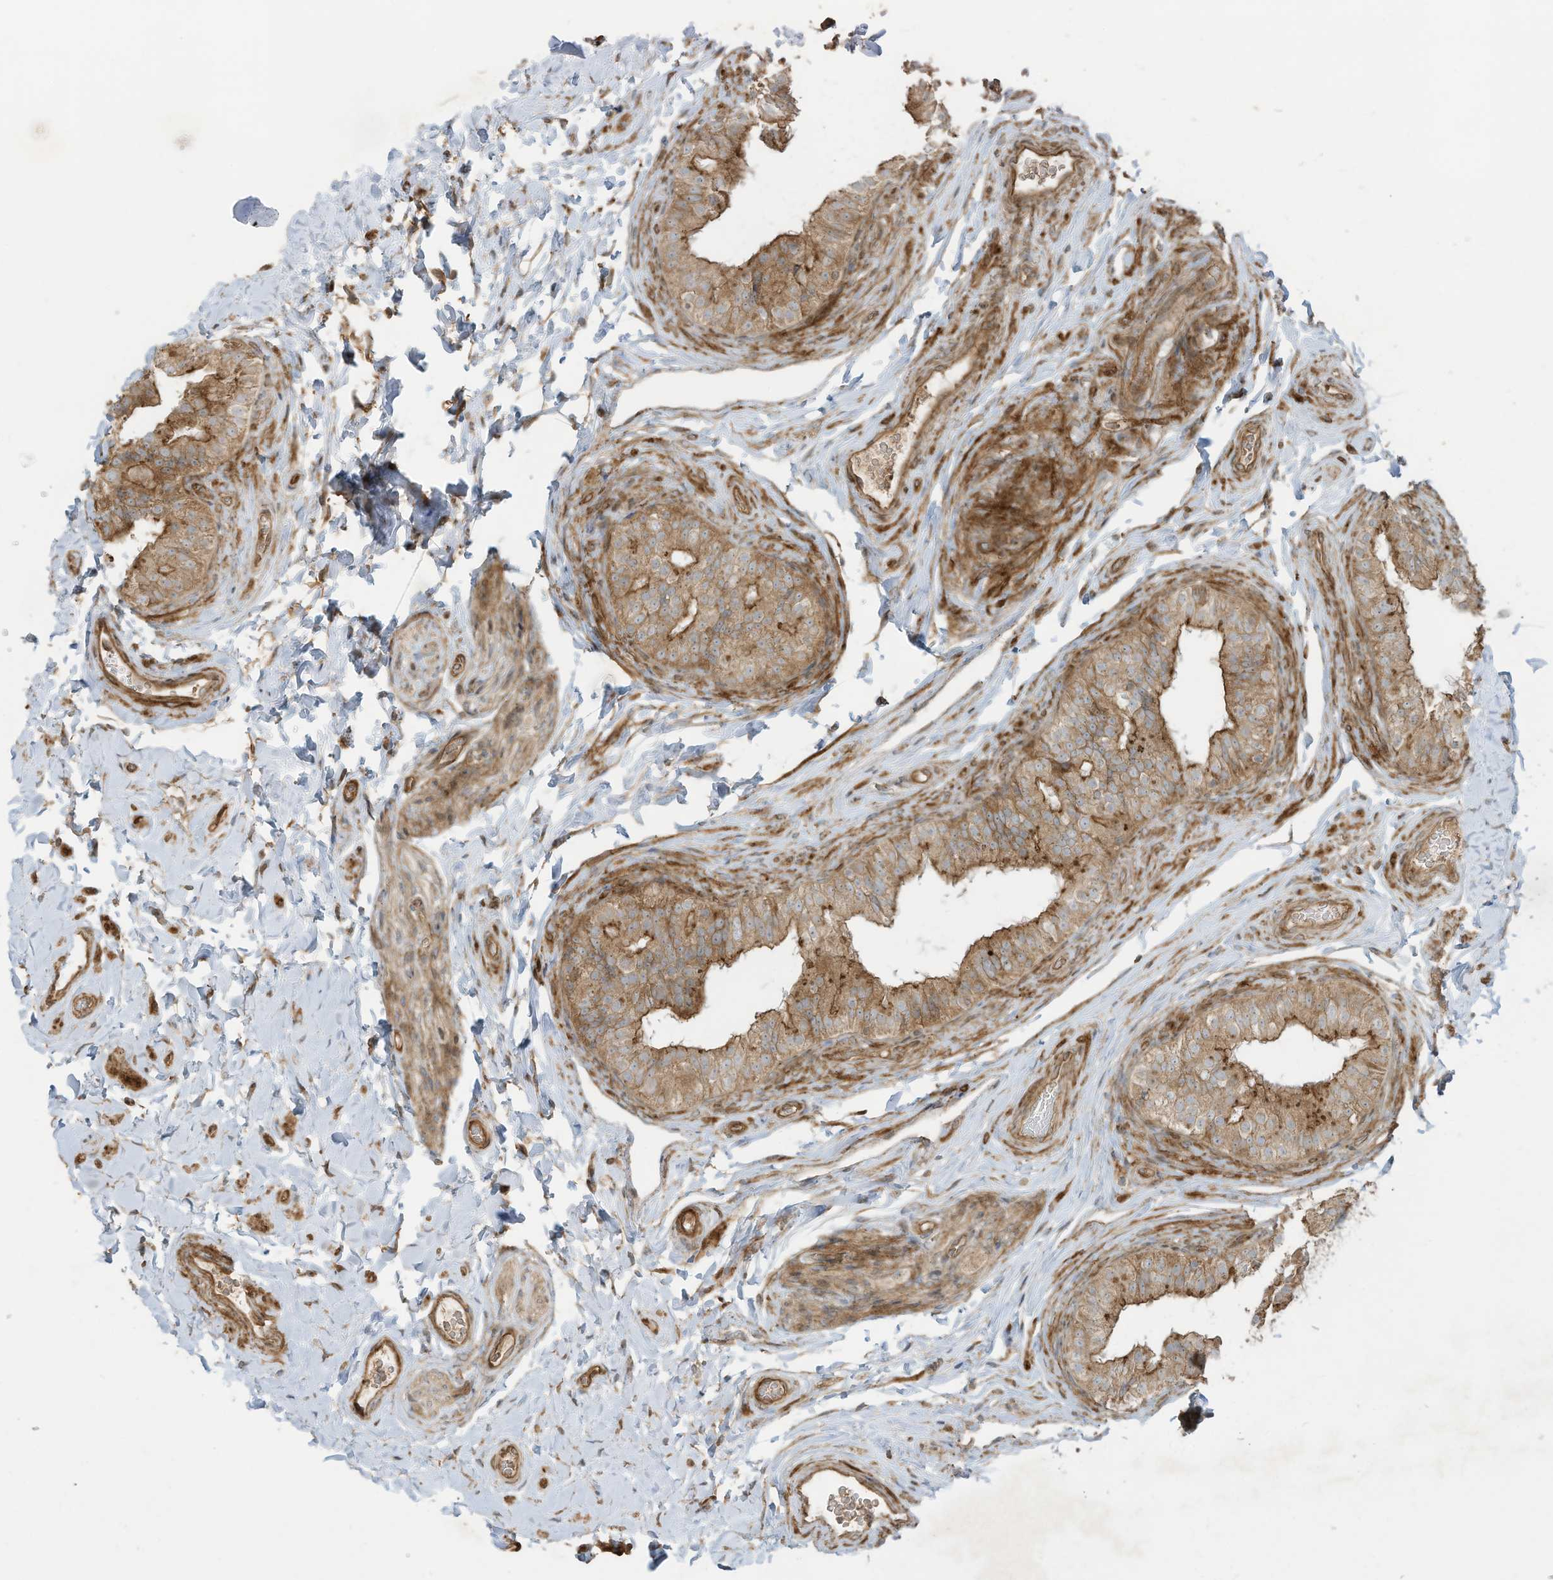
{"staining": {"intensity": "moderate", "quantity": ">75%", "location": "cytoplasmic/membranous"}, "tissue": "epididymis", "cell_type": "Glandular cells", "image_type": "normal", "snomed": [{"axis": "morphology", "description": "Normal tissue, NOS"}, {"axis": "topography", "description": "Epididymis"}], "caption": "Normal epididymis reveals moderate cytoplasmic/membranous expression in about >75% of glandular cells, visualized by immunohistochemistry. (DAB IHC with brightfield microscopy, high magnification).", "gene": "DDIT4", "patient": {"sex": "male", "age": 49}}